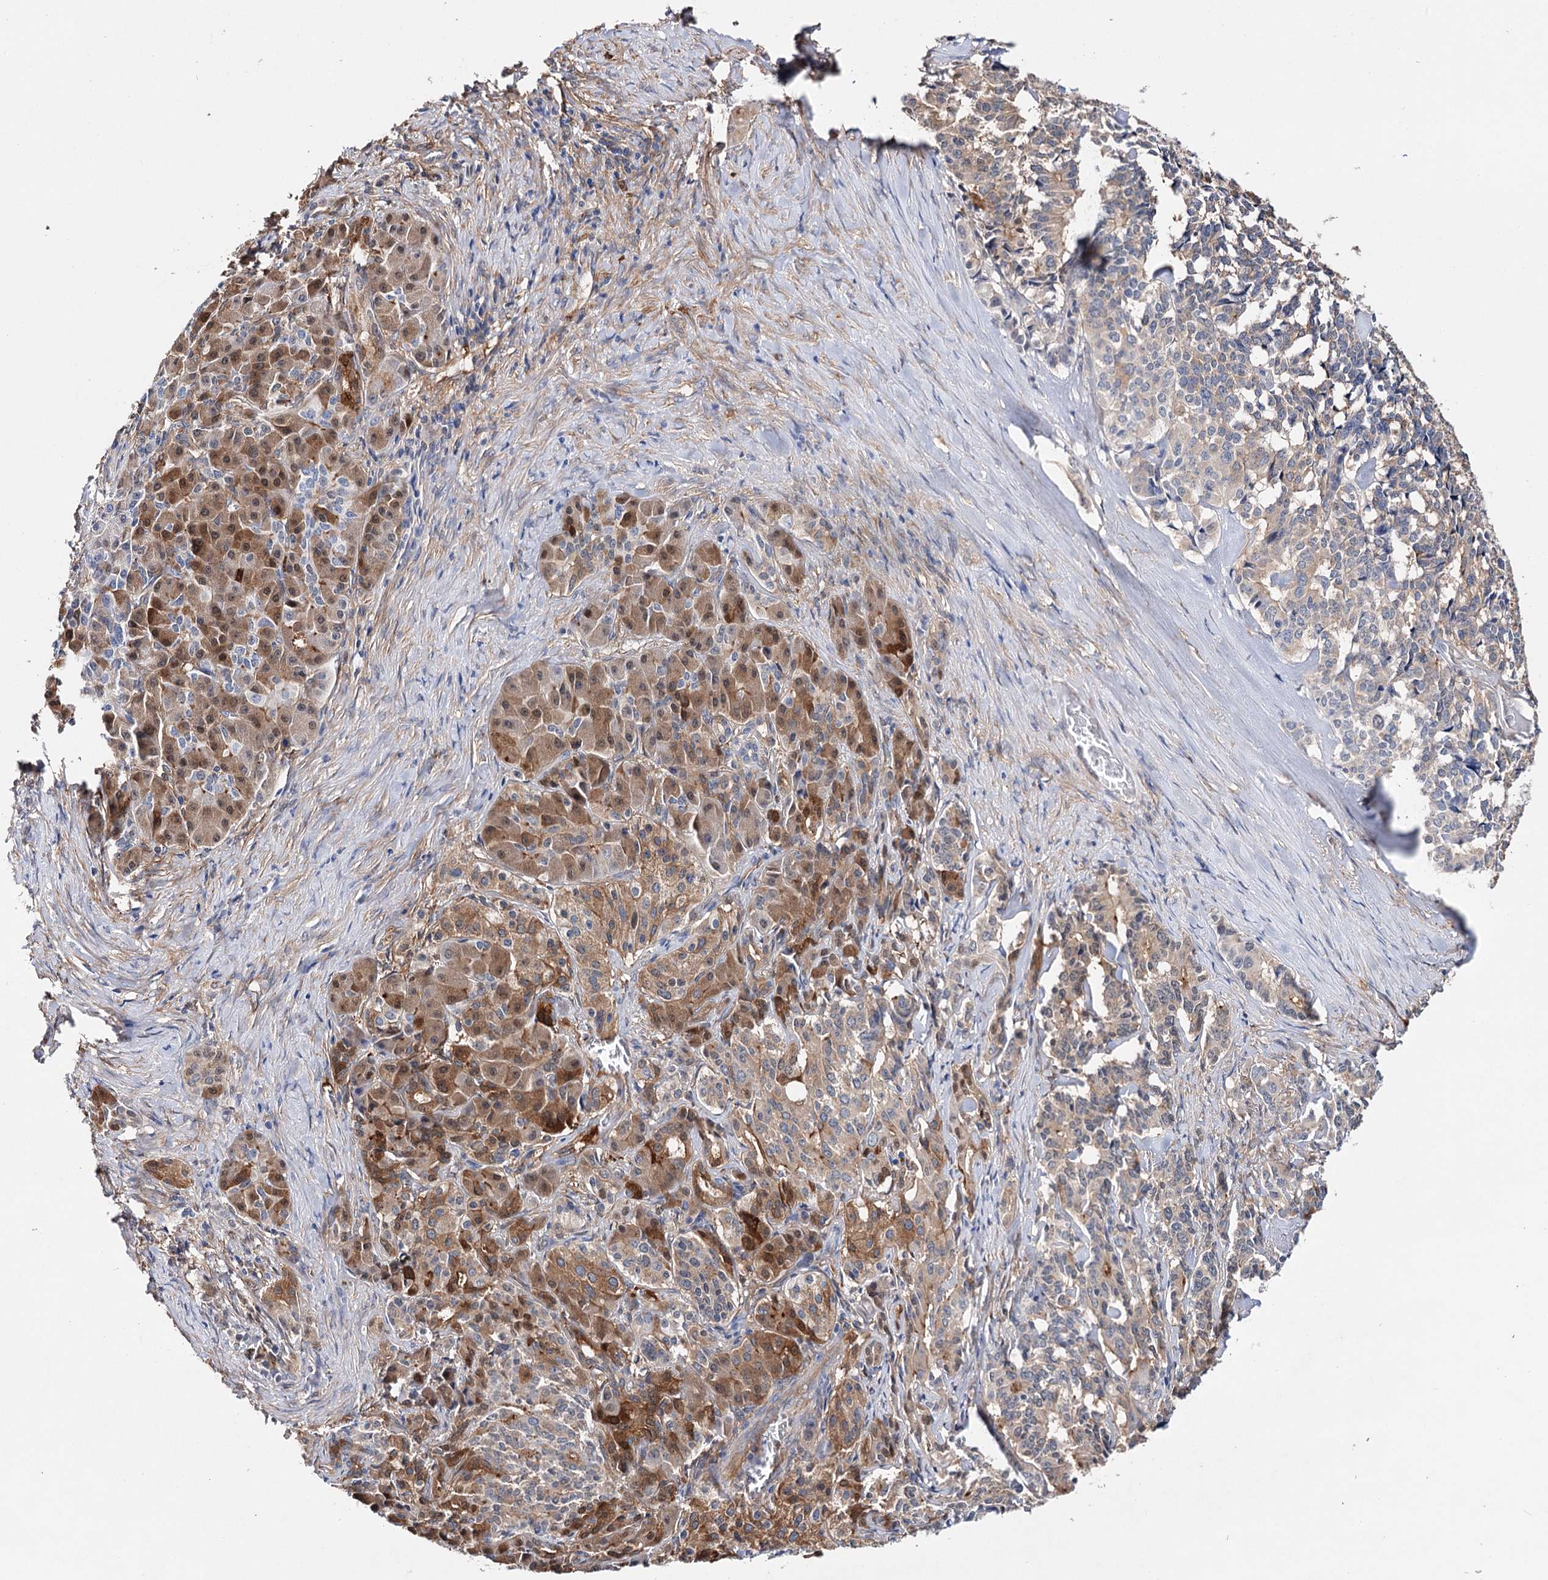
{"staining": {"intensity": "weak", "quantity": "<25%", "location": "cytoplasmic/membranous,nuclear"}, "tissue": "pancreatic cancer", "cell_type": "Tumor cells", "image_type": "cancer", "snomed": [{"axis": "morphology", "description": "Adenocarcinoma, NOS"}, {"axis": "topography", "description": "Pancreas"}], "caption": "This is a micrograph of IHC staining of pancreatic adenocarcinoma, which shows no staining in tumor cells.", "gene": "CFAP46", "patient": {"sex": "female", "age": 74}}